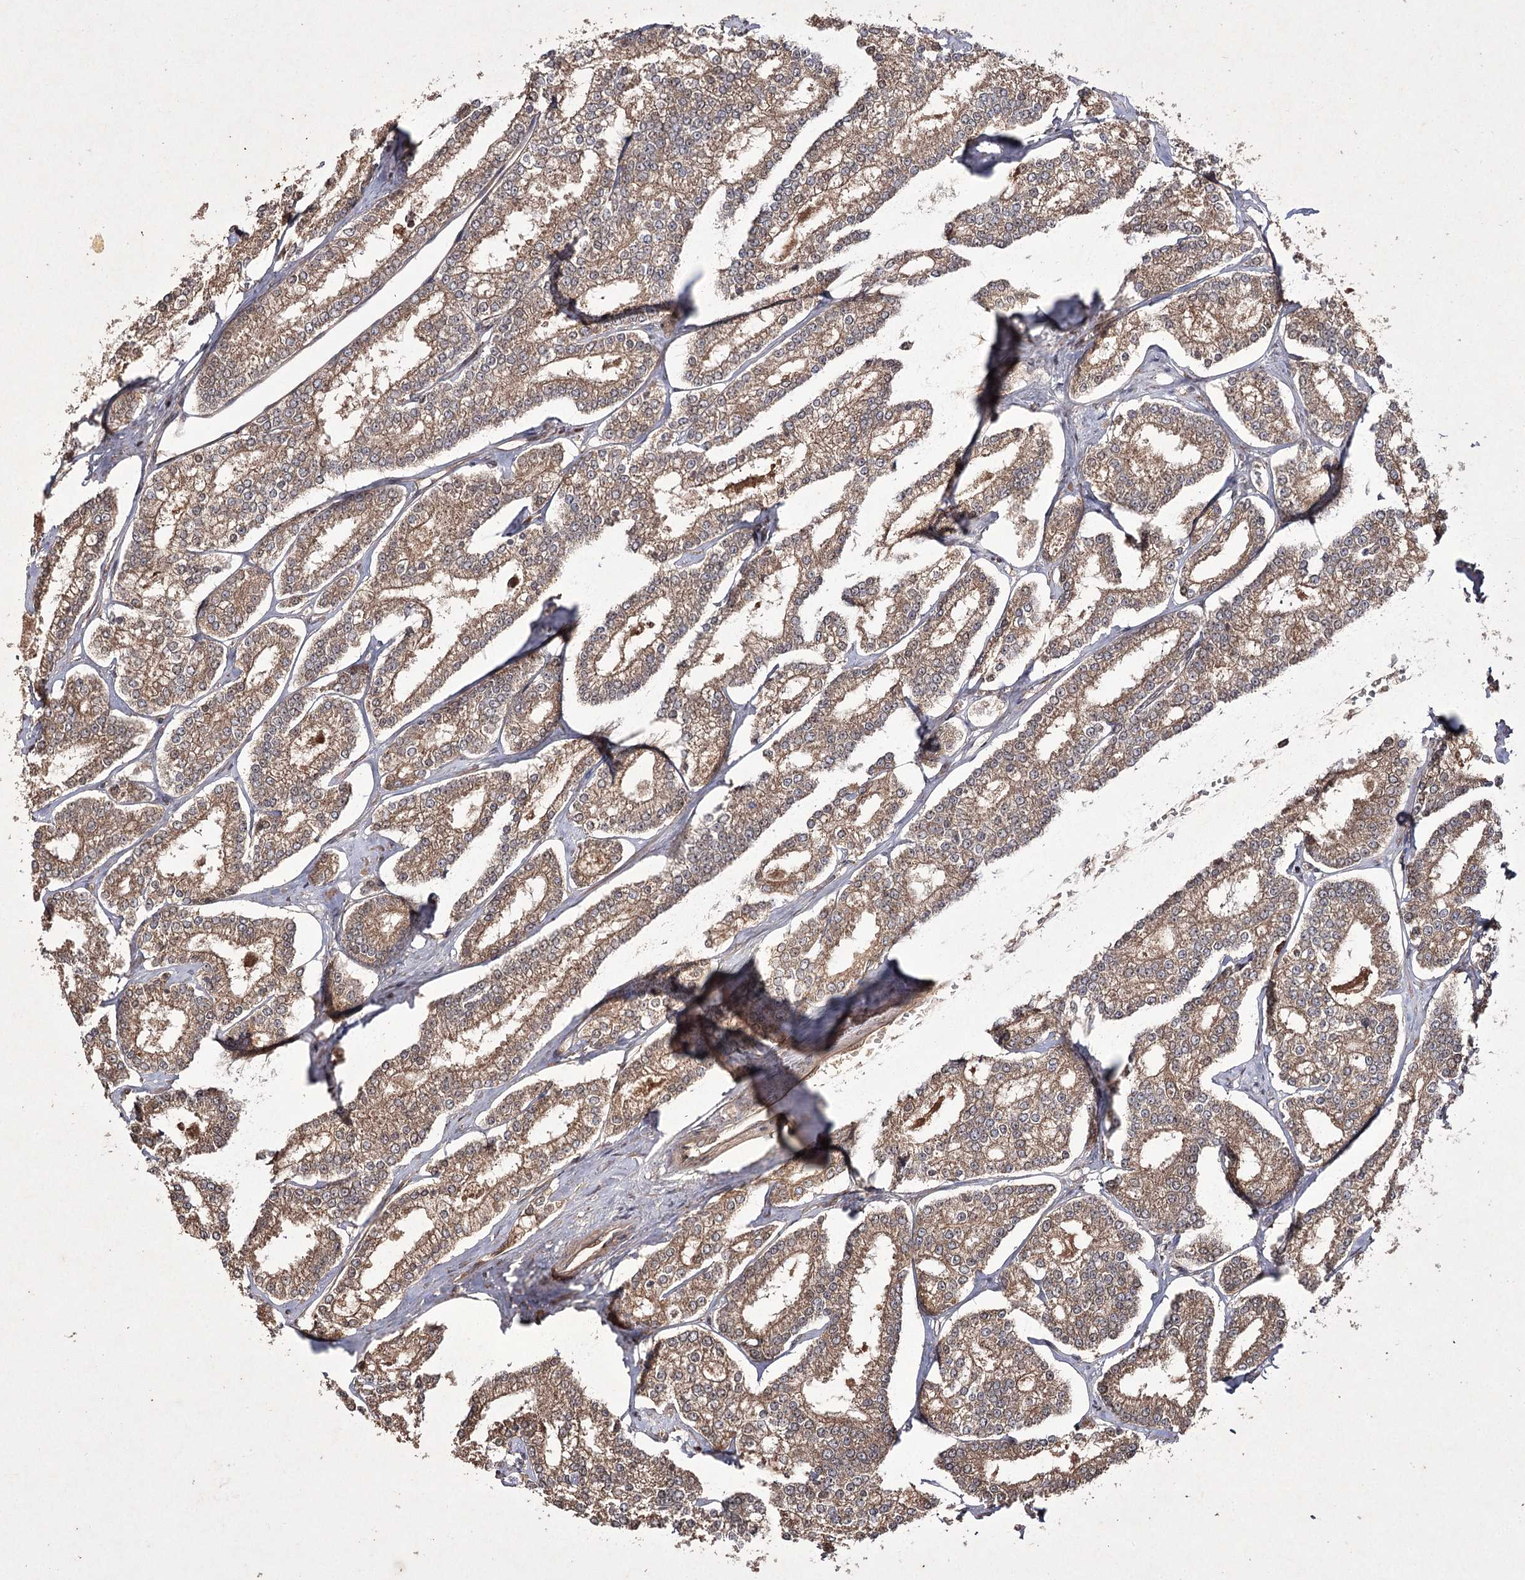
{"staining": {"intensity": "moderate", "quantity": ">75%", "location": "cytoplasmic/membranous"}, "tissue": "prostate cancer", "cell_type": "Tumor cells", "image_type": "cancer", "snomed": [{"axis": "morphology", "description": "Normal tissue, NOS"}, {"axis": "morphology", "description": "Adenocarcinoma, High grade"}, {"axis": "topography", "description": "Prostate"}], "caption": "A photomicrograph of human adenocarcinoma (high-grade) (prostate) stained for a protein shows moderate cytoplasmic/membranous brown staining in tumor cells.", "gene": "FANCL", "patient": {"sex": "male", "age": 83}}